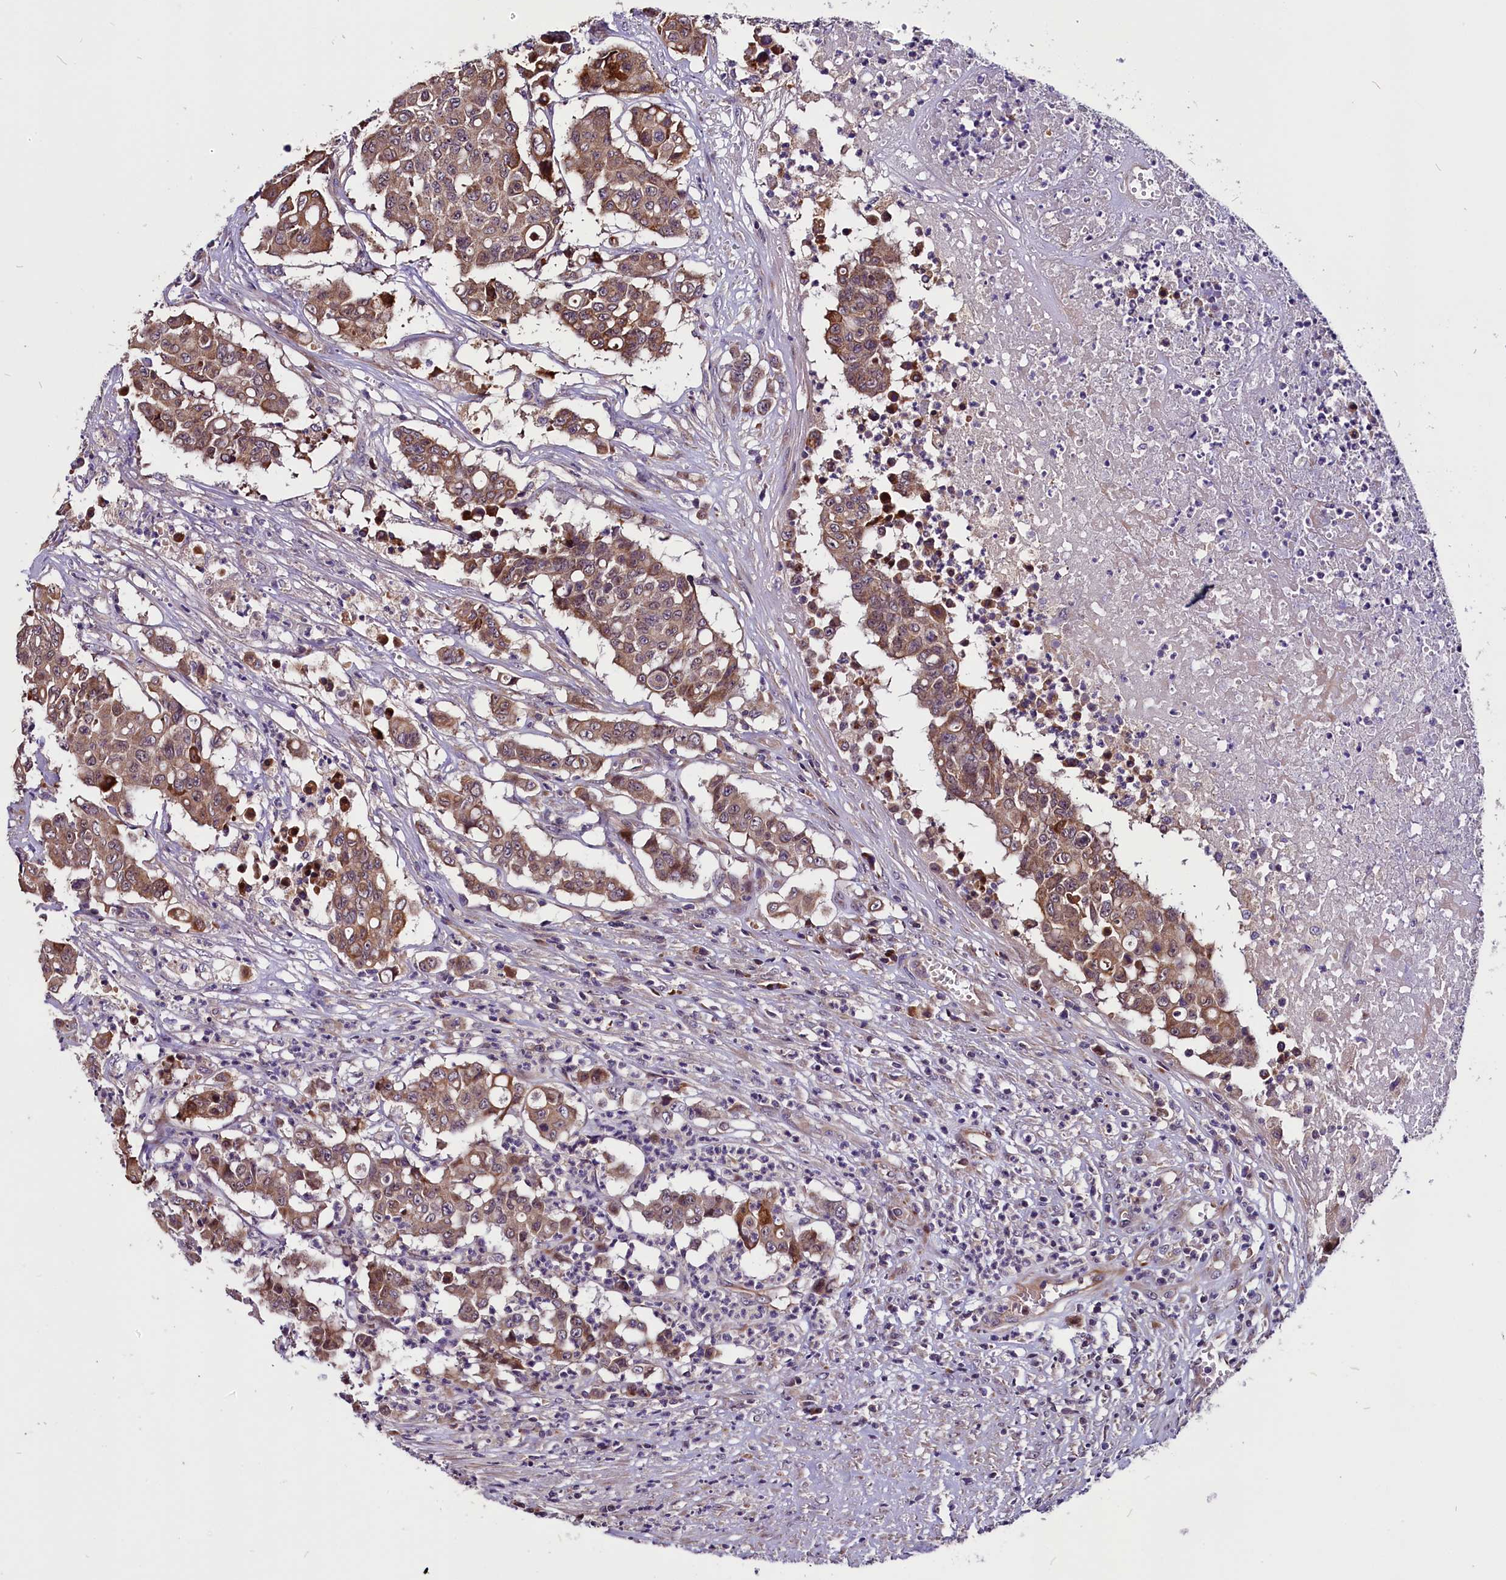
{"staining": {"intensity": "moderate", "quantity": ">75%", "location": "cytoplasmic/membranous"}, "tissue": "colorectal cancer", "cell_type": "Tumor cells", "image_type": "cancer", "snomed": [{"axis": "morphology", "description": "Adenocarcinoma, NOS"}, {"axis": "topography", "description": "Colon"}], "caption": "An image of human colorectal adenocarcinoma stained for a protein displays moderate cytoplasmic/membranous brown staining in tumor cells. (brown staining indicates protein expression, while blue staining denotes nuclei).", "gene": "RPUSD2", "patient": {"sex": "male", "age": 51}}